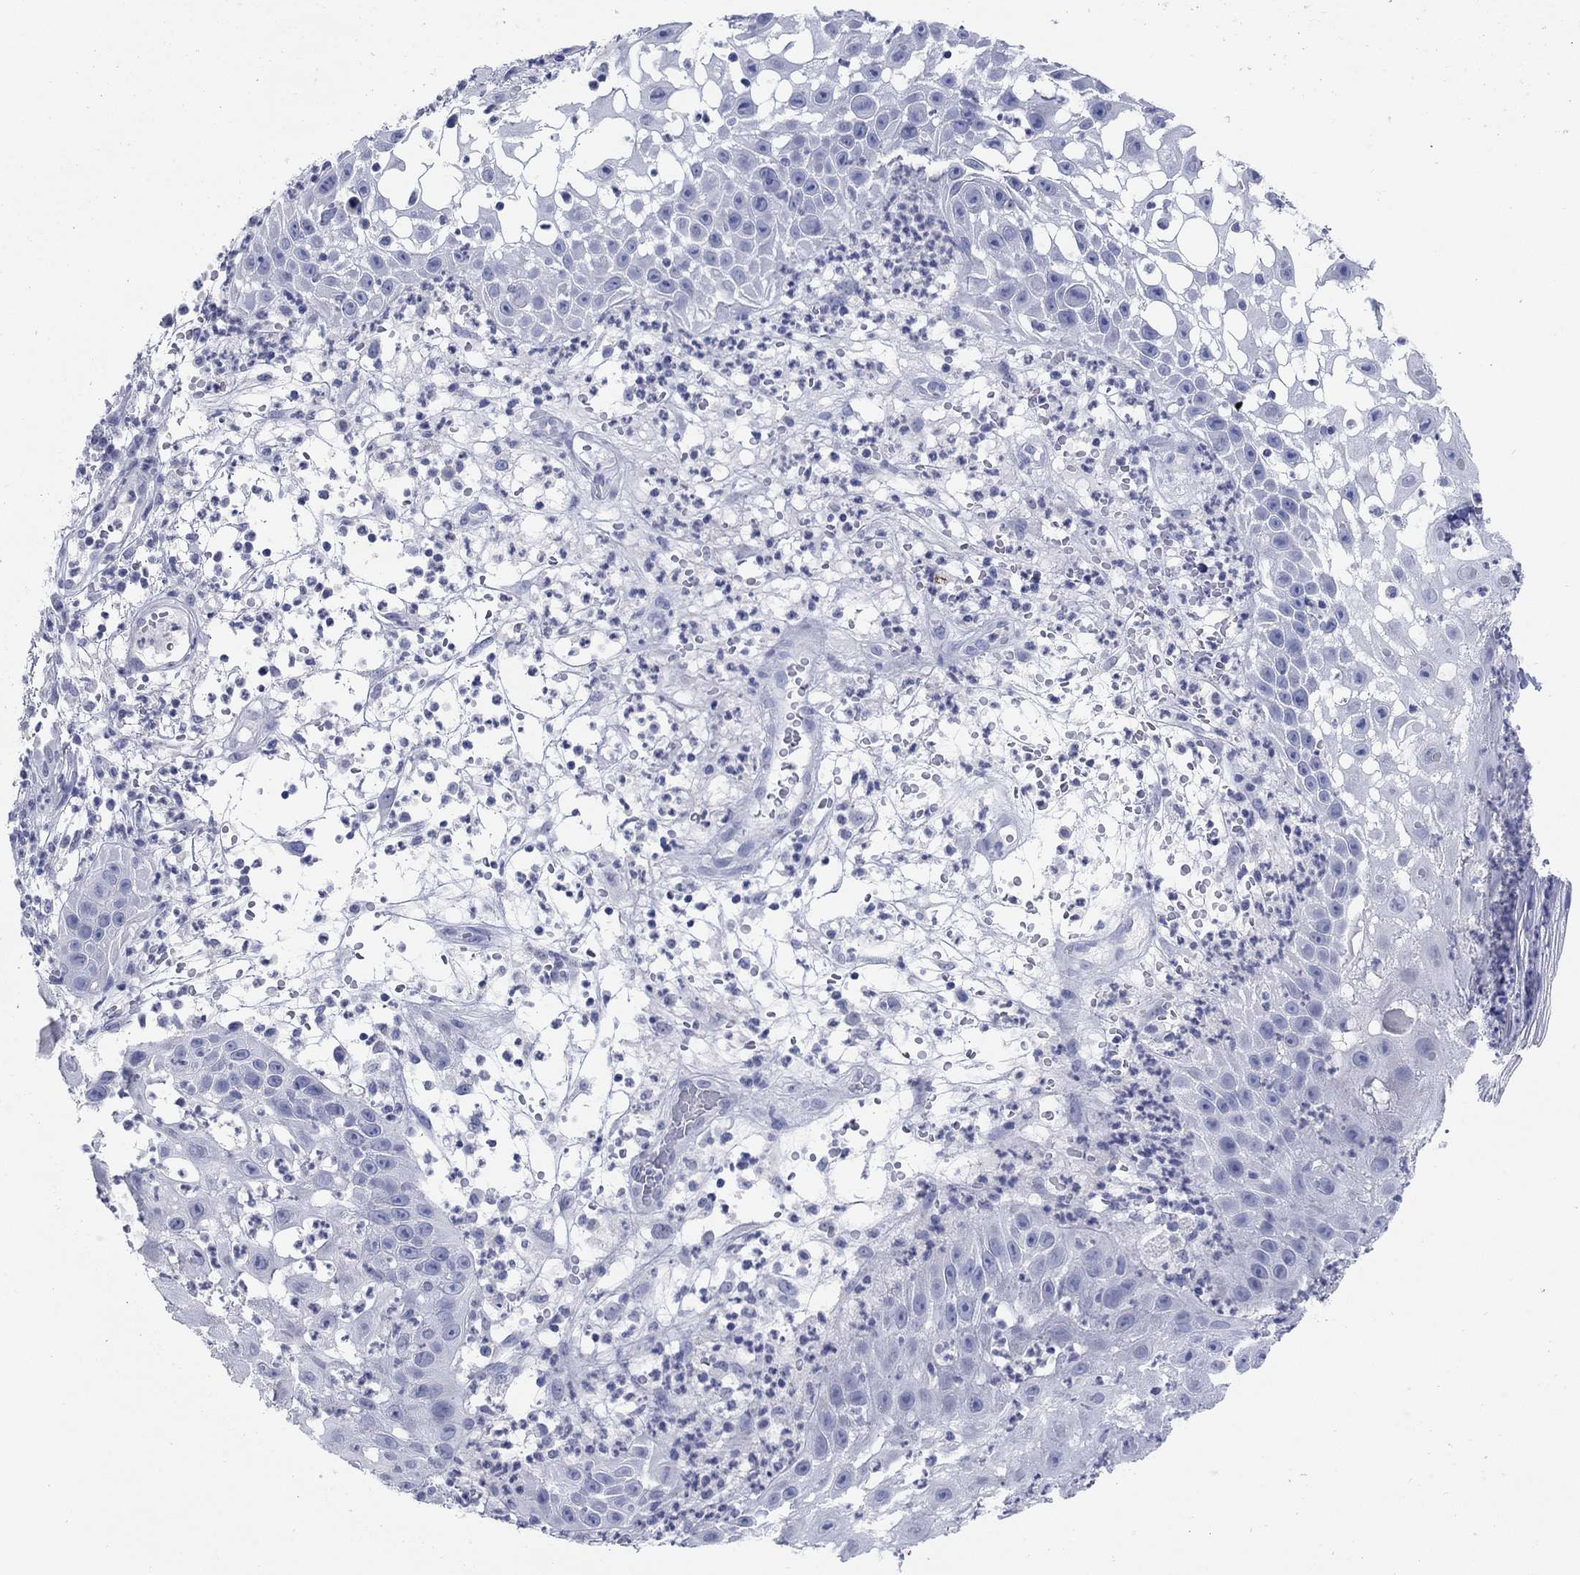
{"staining": {"intensity": "negative", "quantity": "none", "location": "none"}, "tissue": "skin cancer", "cell_type": "Tumor cells", "image_type": "cancer", "snomed": [{"axis": "morphology", "description": "Normal tissue, NOS"}, {"axis": "morphology", "description": "Squamous cell carcinoma, NOS"}, {"axis": "topography", "description": "Skin"}], "caption": "The image displays no staining of tumor cells in skin cancer. (DAB immunohistochemistry (IHC), high magnification).", "gene": "ATP6V1G2", "patient": {"sex": "male", "age": 79}}